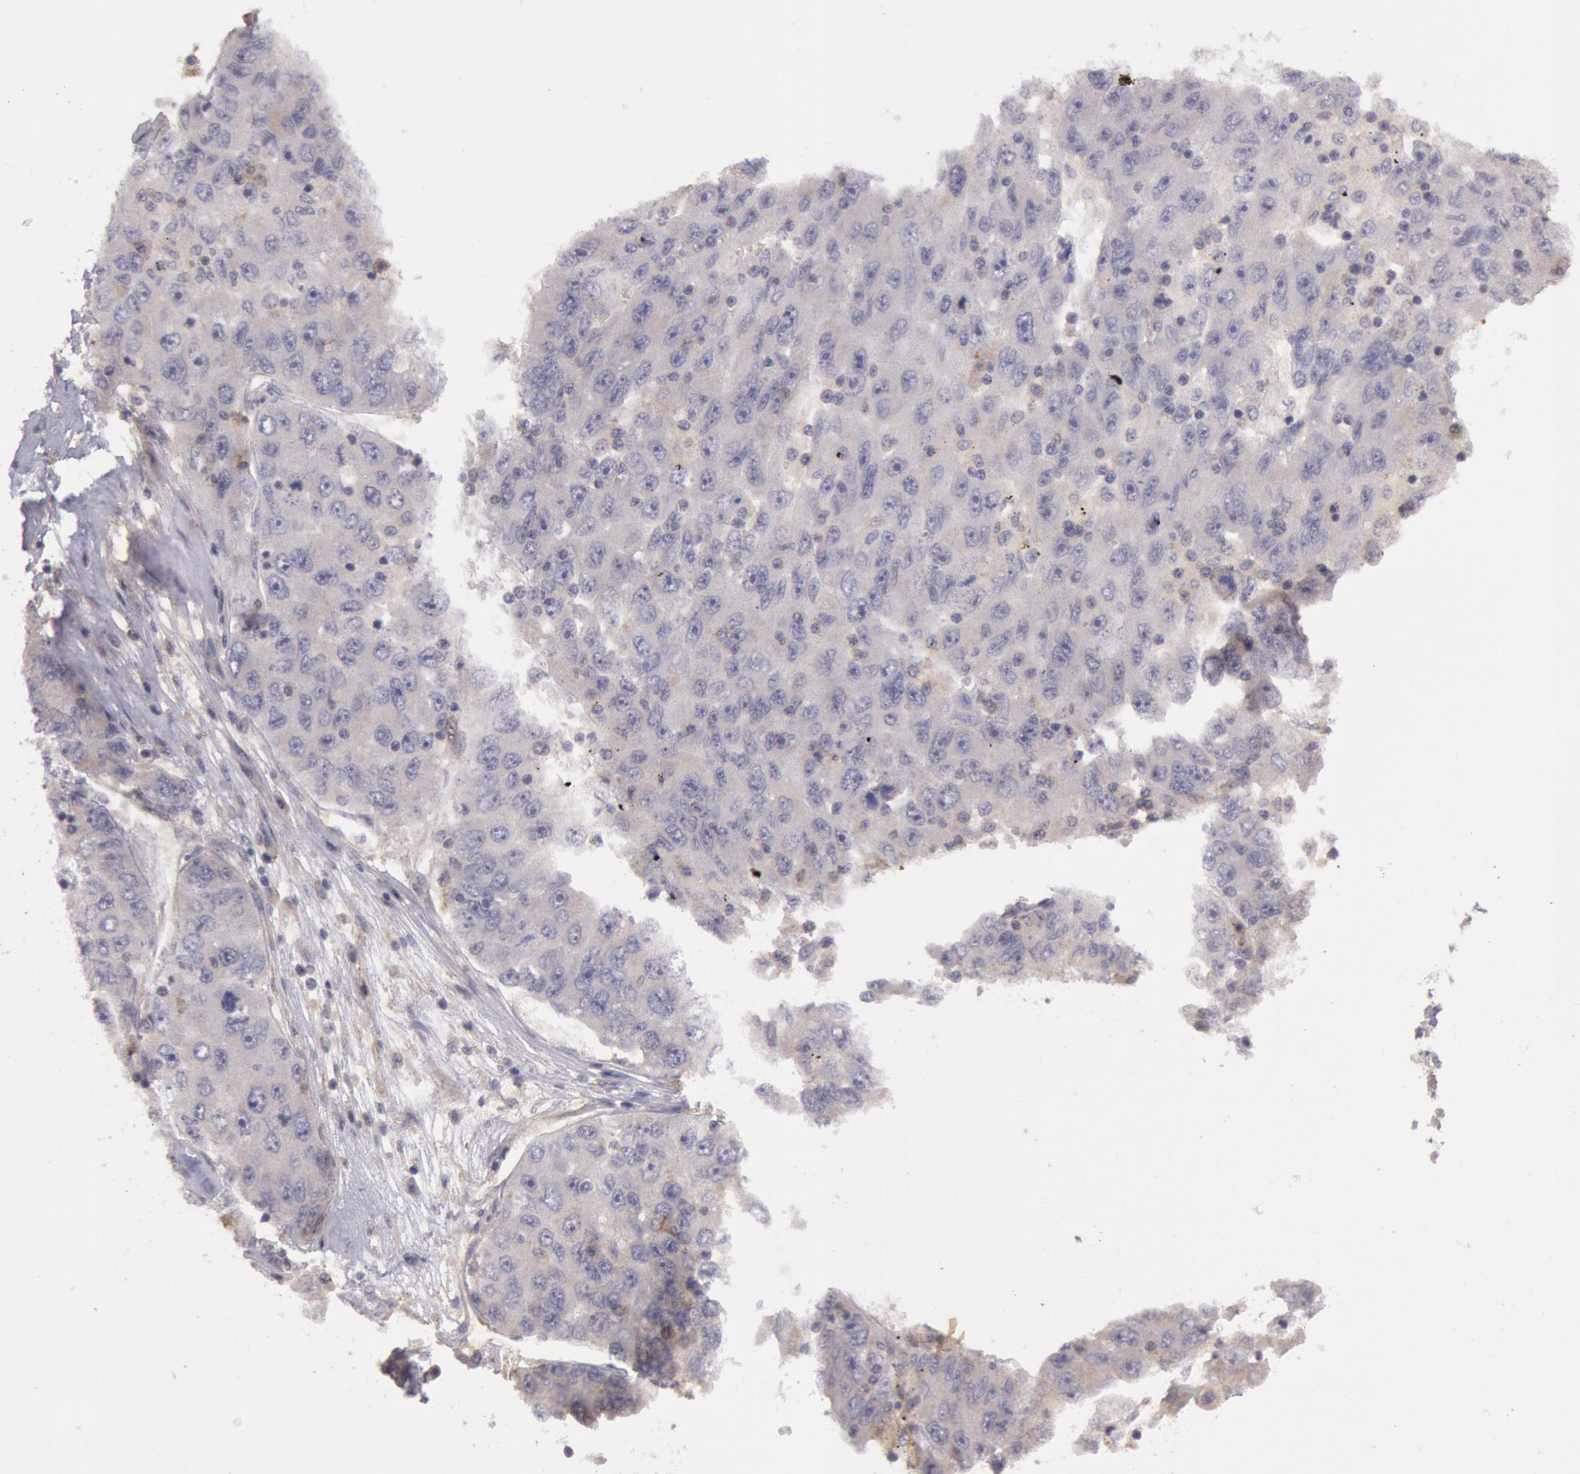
{"staining": {"intensity": "negative", "quantity": "none", "location": "none"}, "tissue": "liver cancer", "cell_type": "Tumor cells", "image_type": "cancer", "snomed": [{"axis": "morphology", "description": "Carcinoma, Hepatocellular, NOS"}, {"axis": "topography", "description": "Liver"}], "caption": "IHC image of neoplastic tissue: liver cancer (hepatocellular carcinoma) stained with DAB (3,3'-diaminobenzidine) reveals no significant protein staining in tumor cells. Nuclei are stained in blue.", "gene": "TRIB2", "patient": {"sex": "male", "age": 49}}